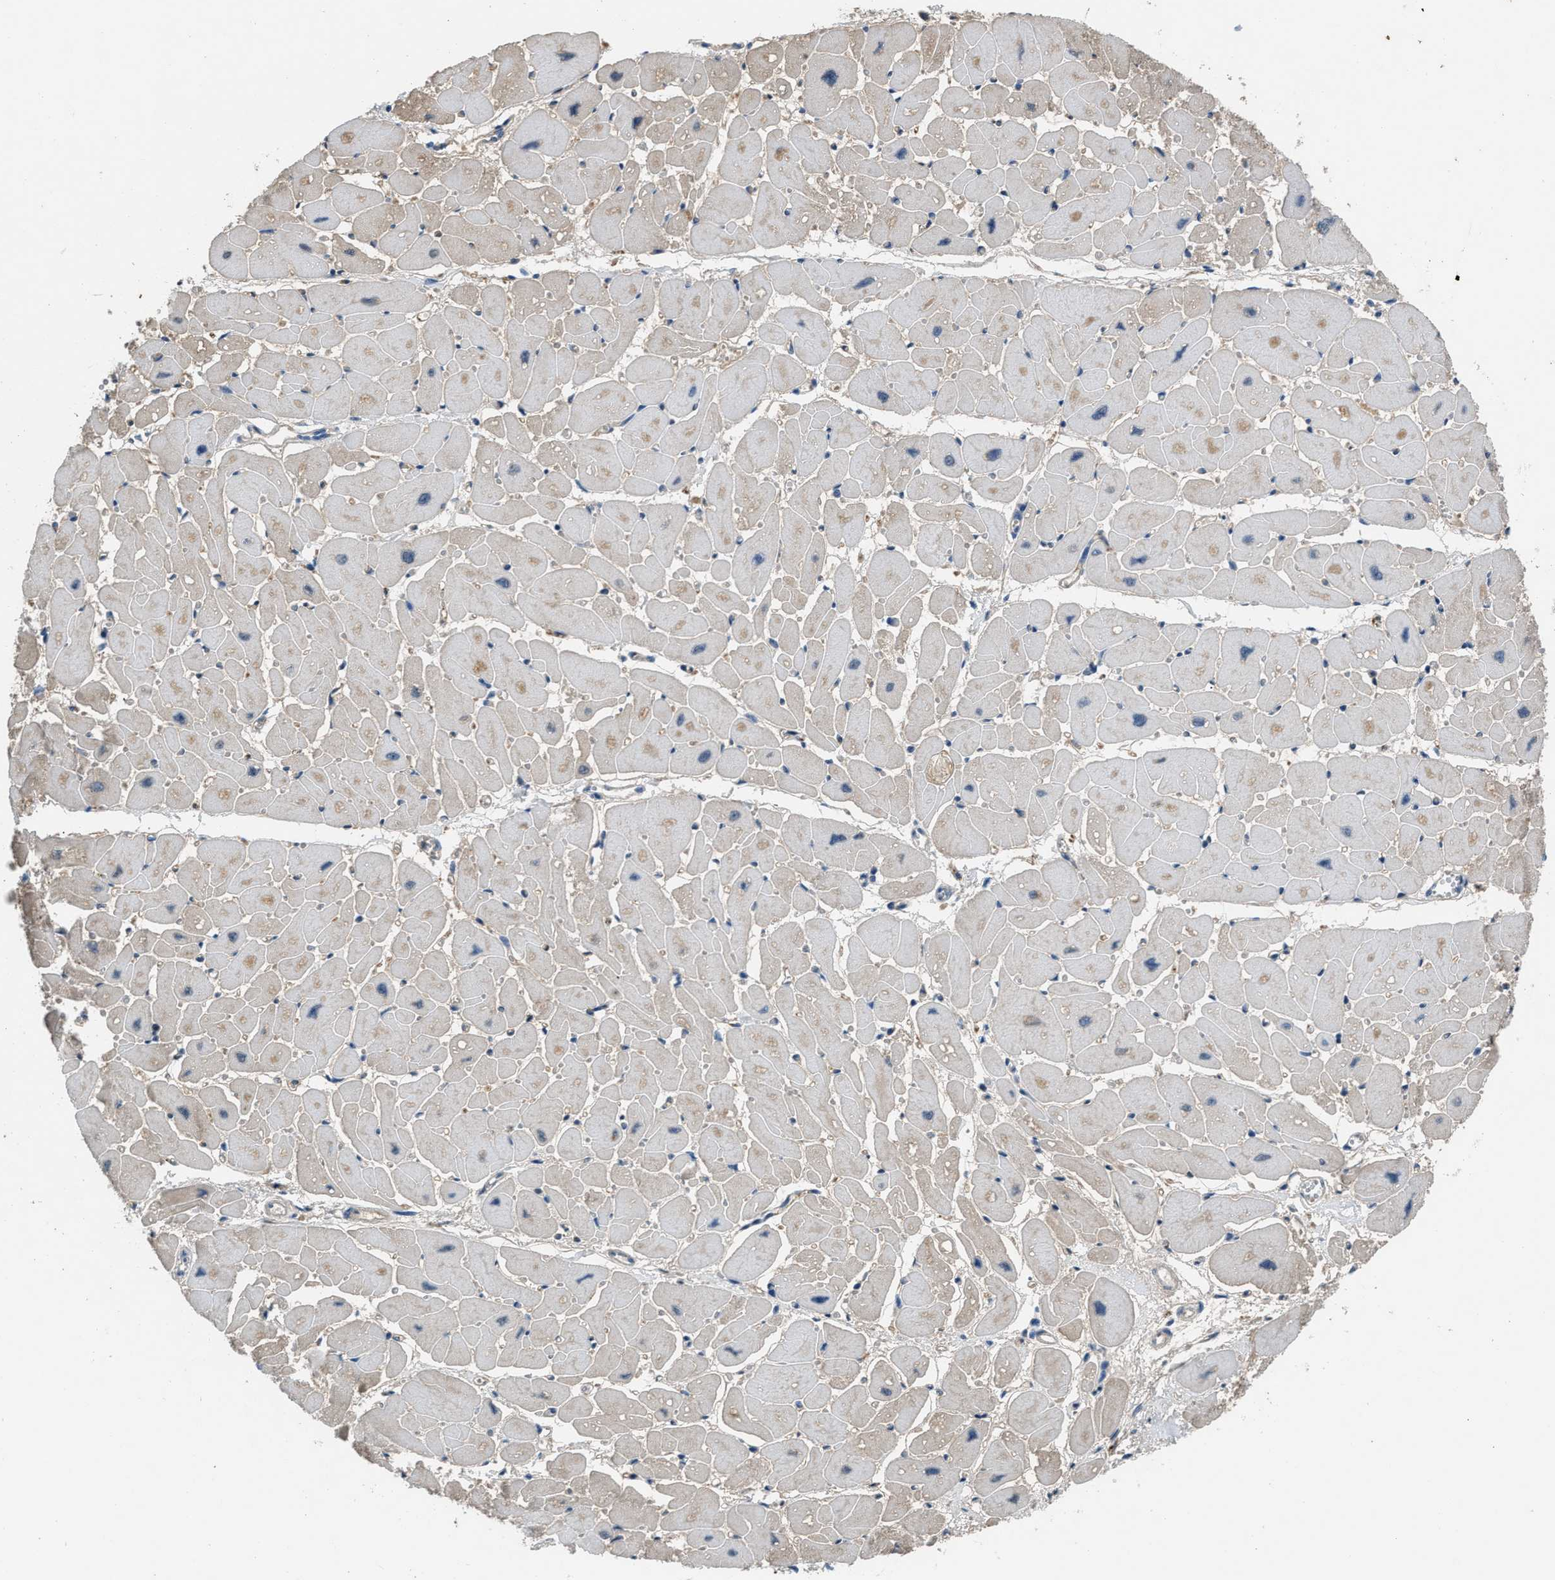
{"staining": {"intensity": "weak", "quantity": "<25%", "location": "cytoplasmic/membranous"}, "tissue": "heart muscle", "cell_type": "Cardiomyocytes", "image_type": "normal", "snomed": [{"axis": "morphology", "description": "Normal tissue, NOS"}, {"axis": "topography", "description": "Heart"}], "caption": "DAB immunohistochemical staining of unremarkable human heart muscle reveals no significant expression in cardiomyocytes.", "gene": "STC1", "patient": {"sex": "female", "age": 54}}